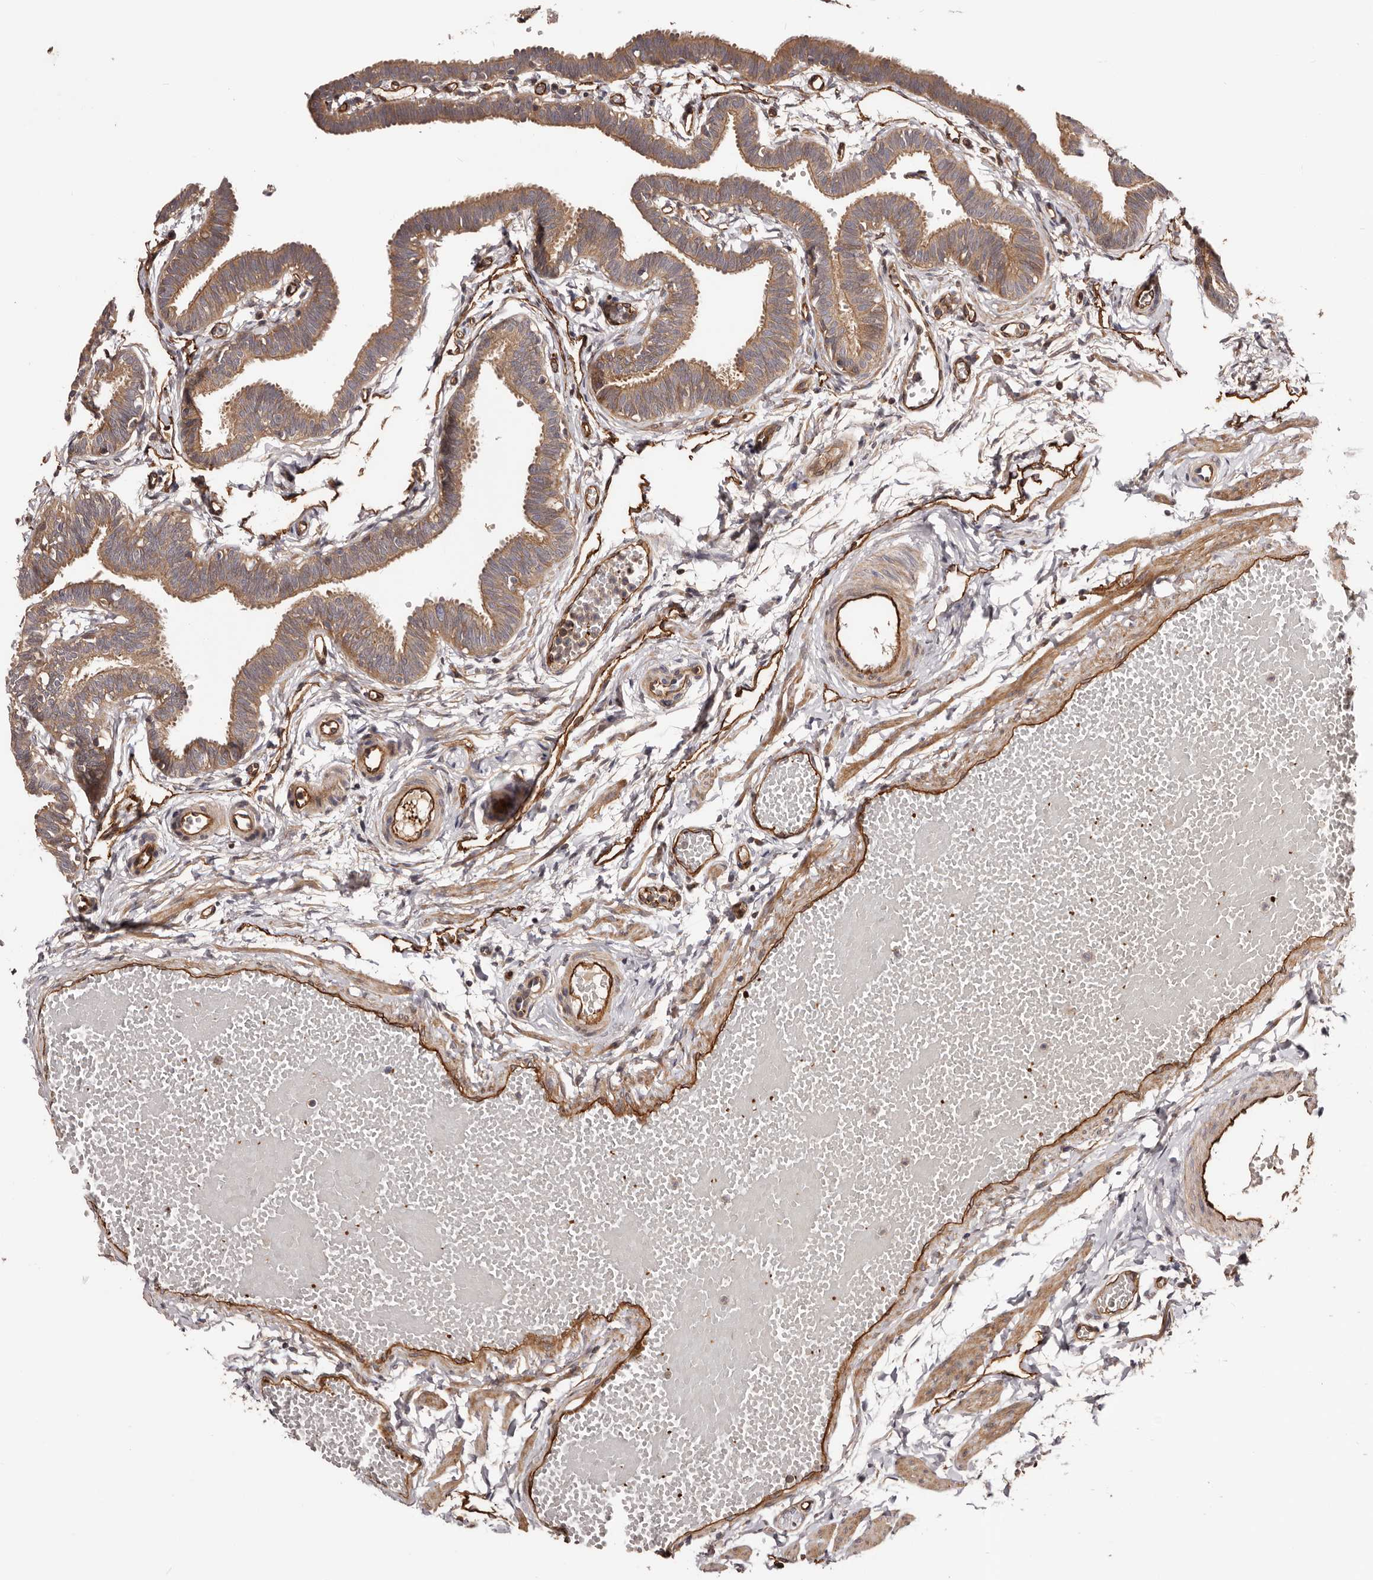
{"staining": {"intensity": "moderate", "quantity": ">75%", "location": "cytoplasmic/membranous"}, "tissue": "fallopian tube", "cell_type": "Glandular cells", "image_type": "normal", "snomed": [{"axis": "morphology", "description": "Normal tissue, NOS"}, {"axis": "topography", "description": "Fallopian tube"}, {"axis": "topography", "description": "Ovary"}], "caption": "IHC (DAB (3,3'-diaminobenzidine)) staining of unremarkable human fallopian tube reveals moderate cytoplasmic/membranous protein expression in approximately >75% of glandular cells. (DAB (3,3'-diaminobenzidine) IHC with brightfield microscopy, high magnification).", "gene": "GTPBP1", "patient": {"sex": "female", "age": 23}}